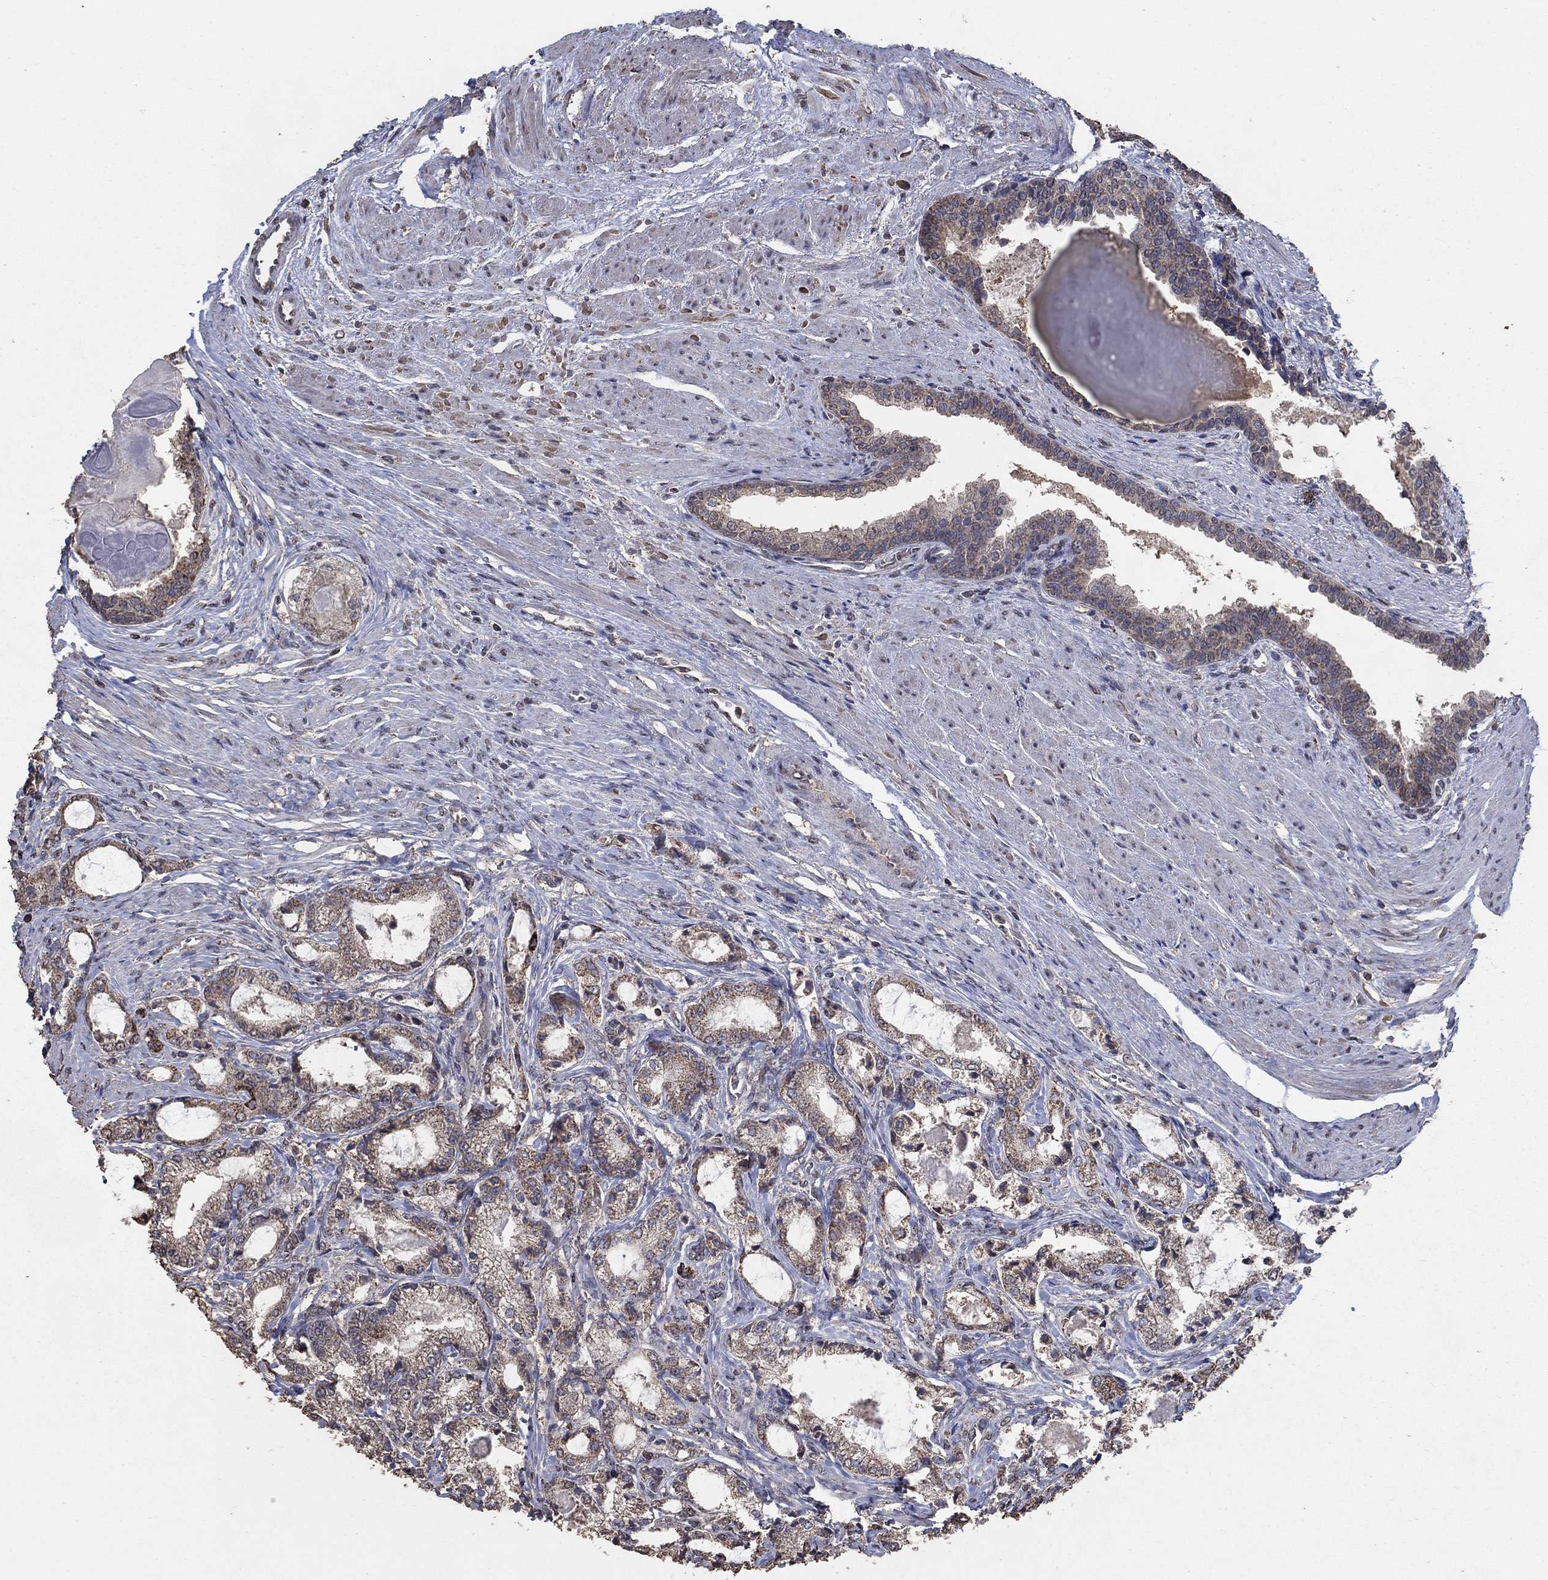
{"staining": {"intensity": "strong", "quantity": "<25%", "location": "cytoplasmic/membranous"}, "tissue": "prostate cancer", "cell_type": "Tumor cells", "image_type": "cancer", "snomed": [{"axis": "morphology", "description": "Adenocarcinoma, NOS"}, {"axis": "topography", "description": "Prostate and seminal vesicle, NOS"}, {"axis": "topography", "description": "Prostate"}], "caption": "The image shows staining of prostate cancer, revealing strong cytoplasmic/membranous protein staining (brown color) within tumor cells.", "gene": "MRPS24", "patient": {"sex": "male", "age": 62}}